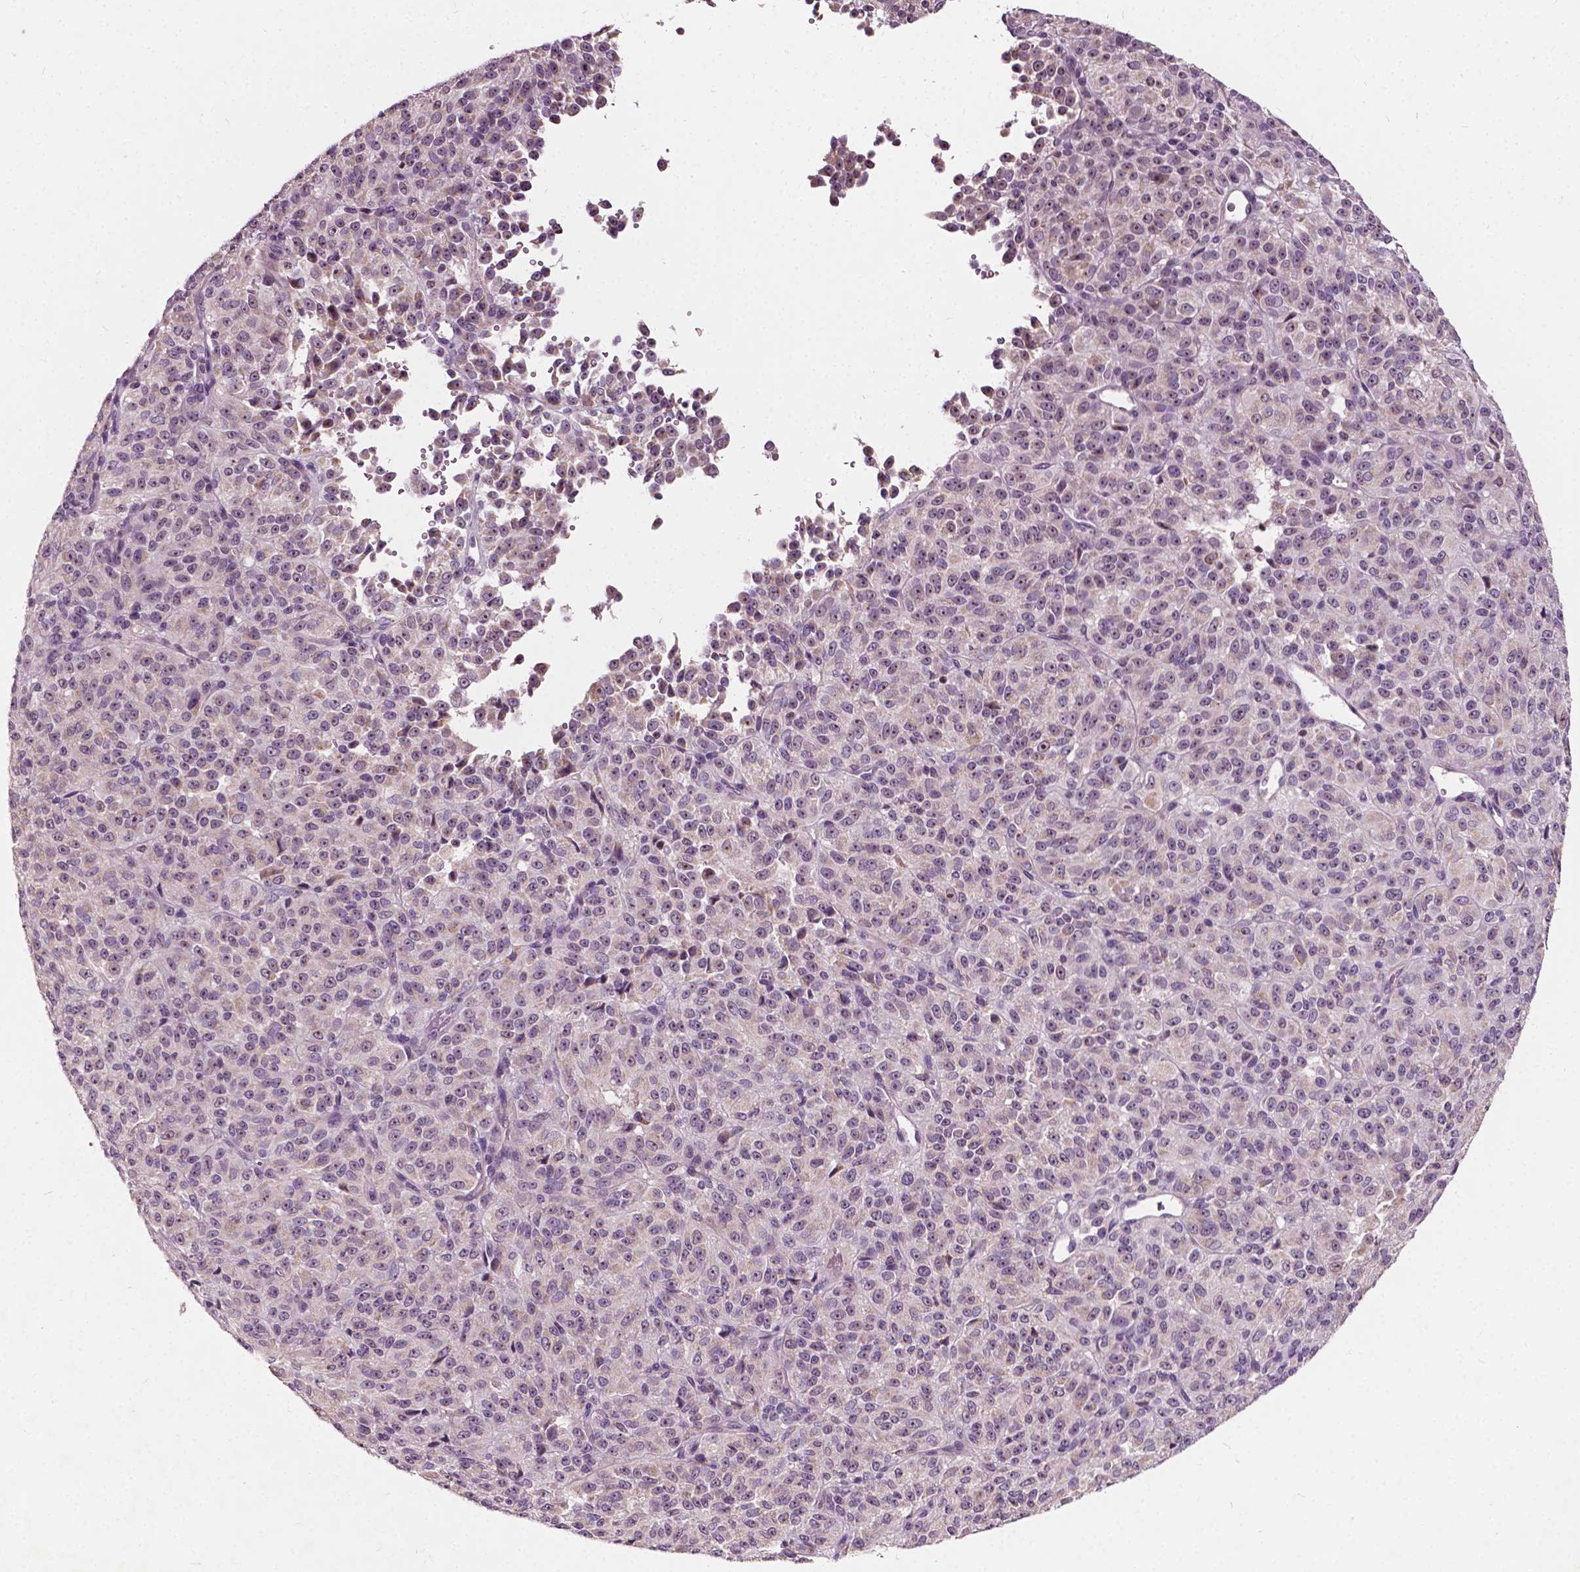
{"staining": {"intensity": "moderate", "quantity": "25%-75%", "location": "nuclear"}, "tissue": "melanoma", "cell_type": "Tumor cells", "image_type": "cancer", "snomed": [{"axis": "morphology", "description": "Malignant melanoma, Metastatic site"}, {"axis": "topography", "description": "Brain"}], "caption": "A medium amount of moderate nuclear positivity is present in approximately 25%-75% of tumor cells in melanoma tissue. Nuclei are stained in blue.", "gene": "ODF3L2", "patient": {"sex": "female", "age": 56}}